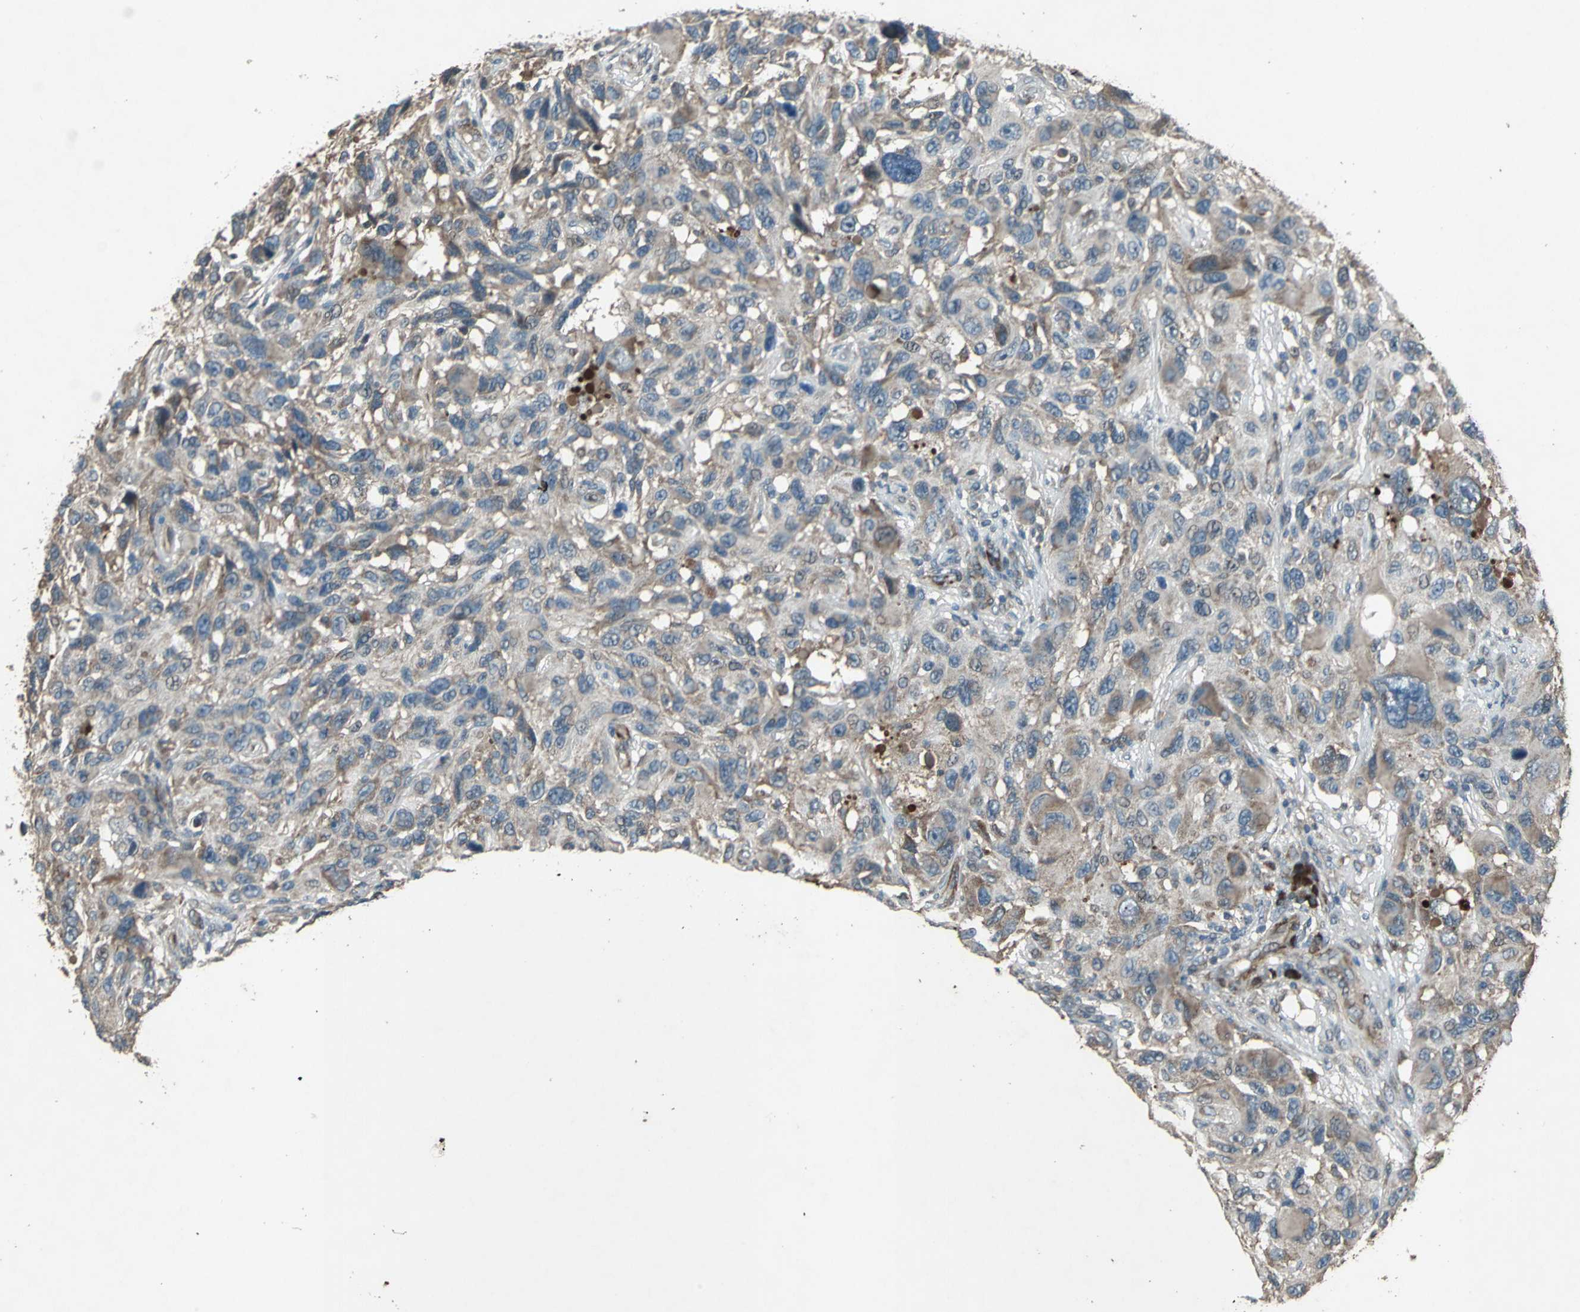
{"staining": {"intensity": "moderate", "quantity": "25%-75%", "location": "cytoplasmic/membranous"}, "tissue": "melanoma", "cell_type": "Tumor cells", "image_type": "cancer", "snomed": [{"axis": "morphology", "description": "Malignant melanoma, NOS"}, {"axis": "topography", "description": "Skin"}], "caption": "Immunohistochemical staining of human melanoma reveals moderate cytoplasmic/membranous protein expression in approximately 25%-75% of tumor cells. (Stains: DAB (3,3'-diaminobenzidine) in brown, nuclei in blue, Microscopy: brightfield microscopy at high magnification).", "gene": "SEPTIN4", "patient": {"sex": "male", "age": 53}}